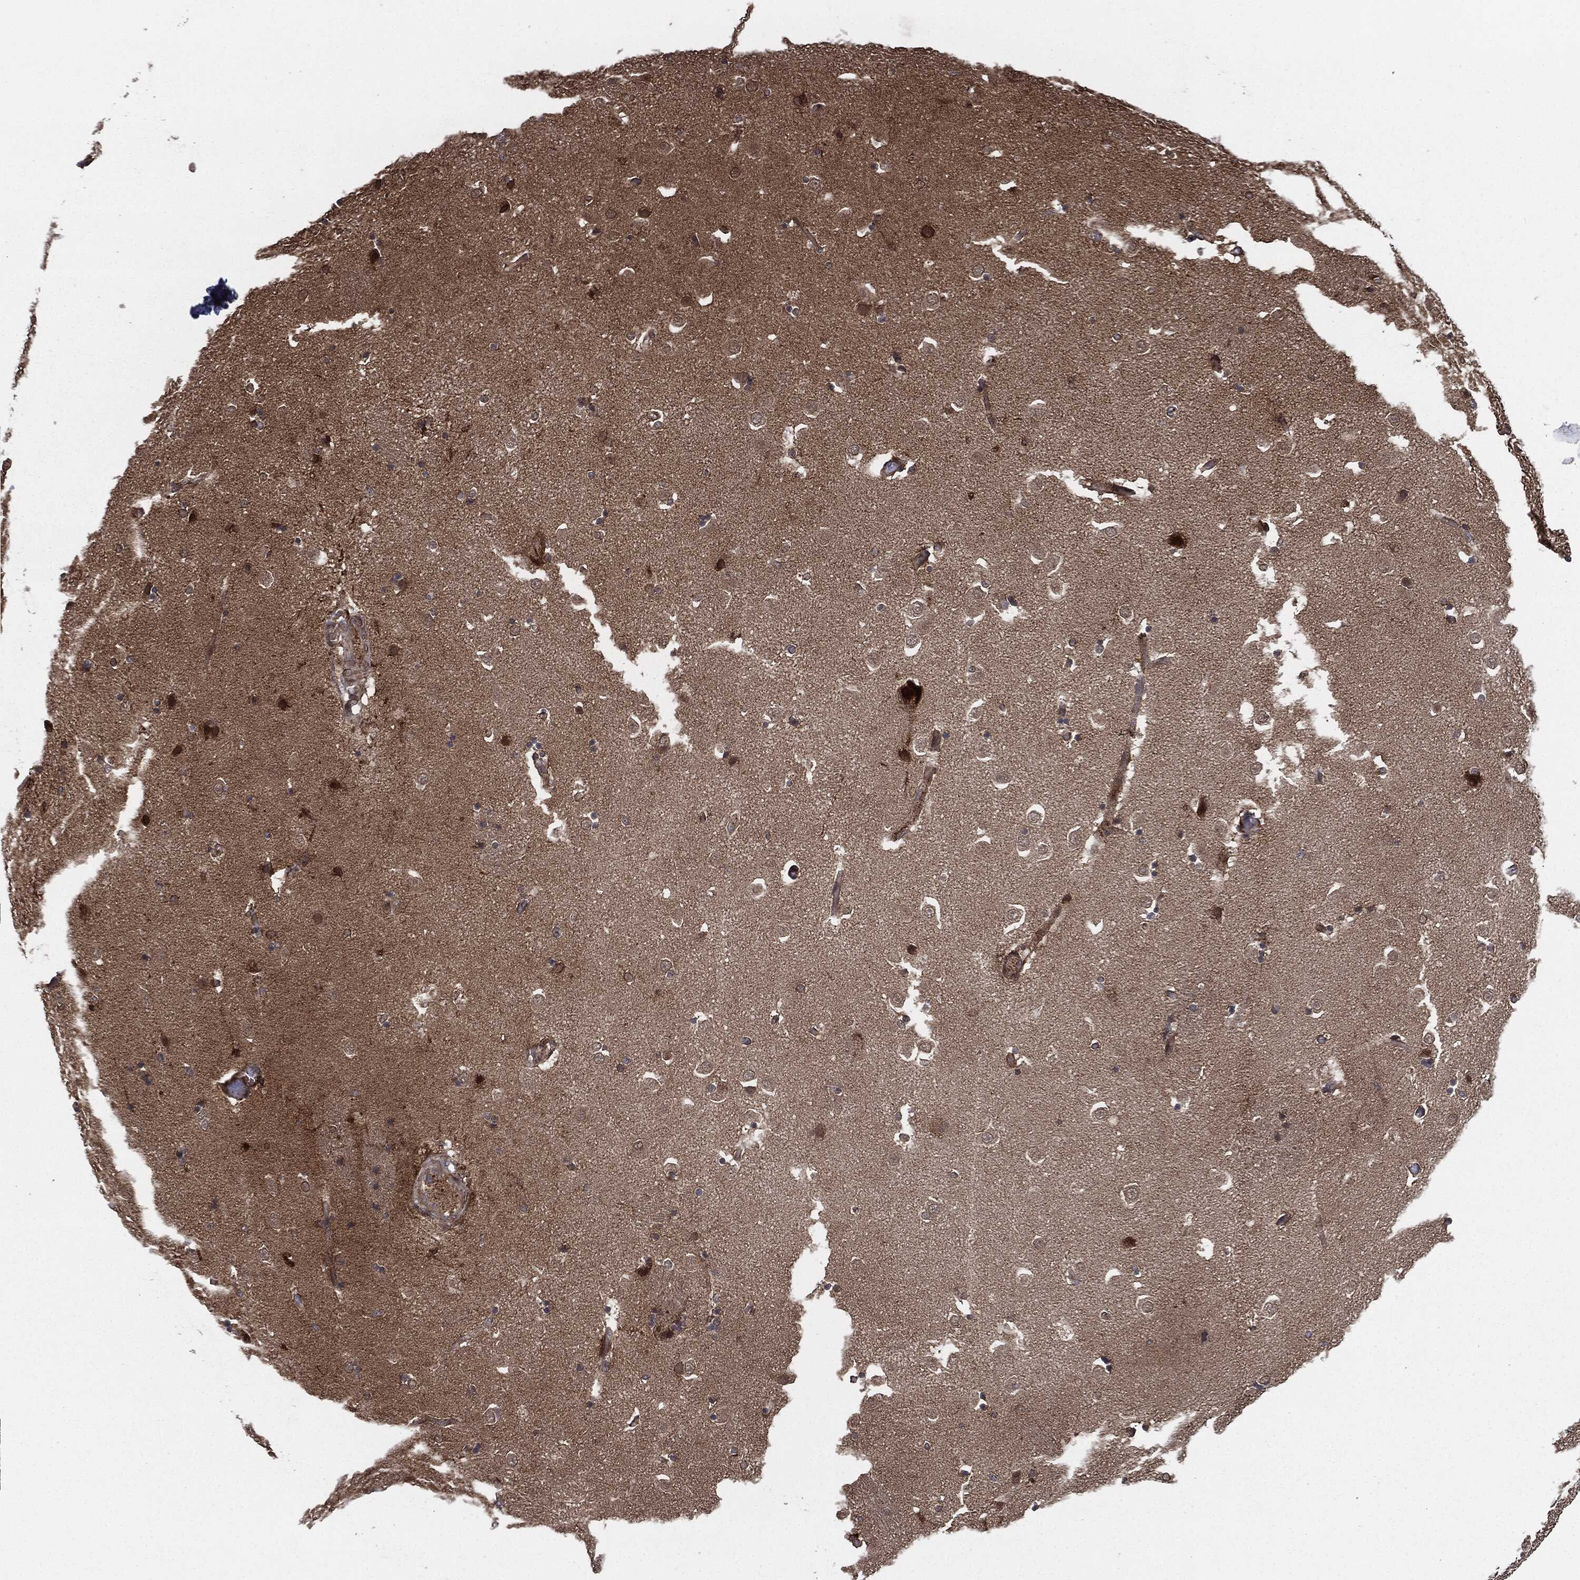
{"staining": {"intensity": "strong", "quantity": "<25%", "location": "cytoplasmic/membranous"}, "tissue": "caudate", "cell_type": "Glial cells", "image_type": "normal", "snomed": [{"axis": "morphology", "description": "Normal tissue, NOS"}, {"axis": "topography", "description": "Lateral ventricle wall"}], "caption": "Strong cytoplasmic/membranous staining is appreciated in about <25% of glial cells in benign caudate. (IHC, brightfield microscopy, high magnification).", "gene": "UBR1", "patient": {"sex": "male", "age": 51}}